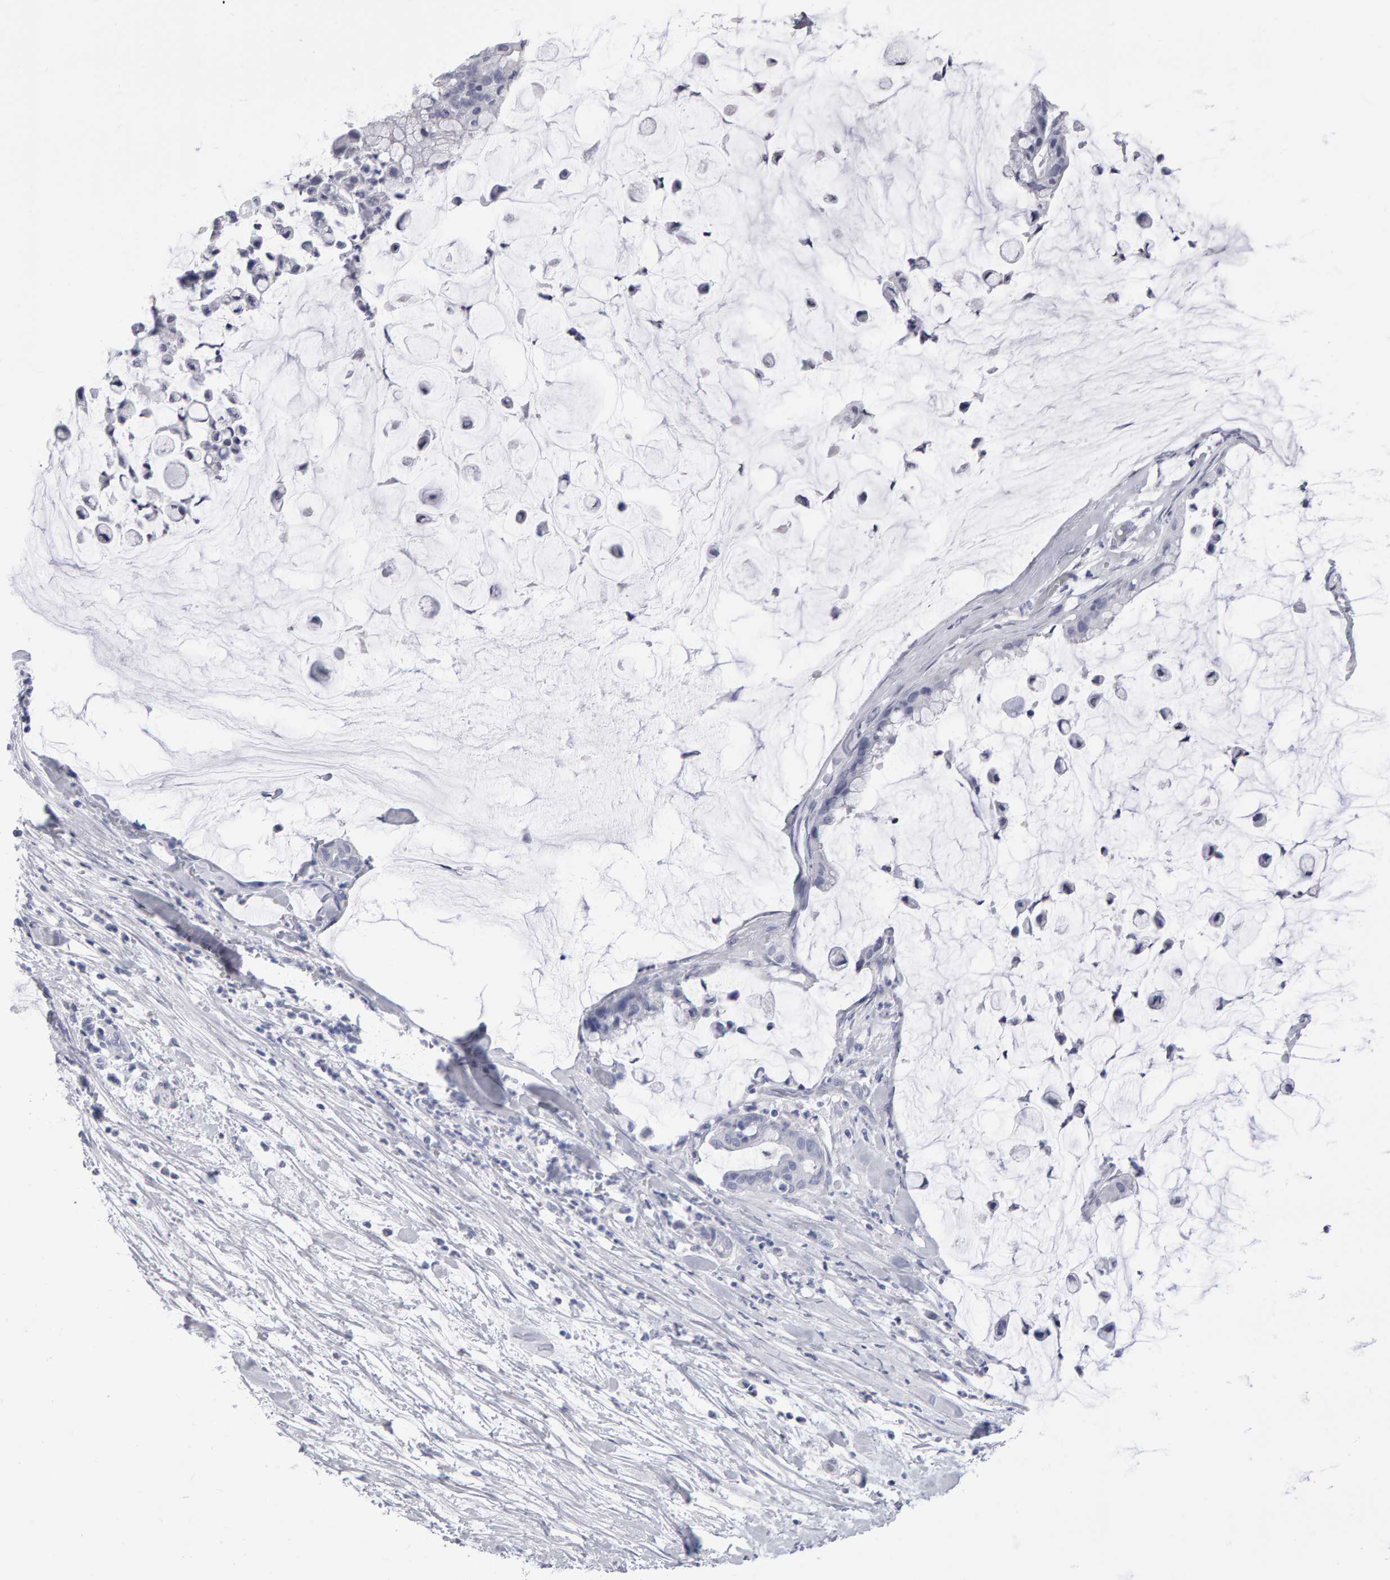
{"staining": {"intensity": "negative", "quantity": "none", "location": "none"}, "tissue": "pancreatic cancer", "cell_type": "Tumor cells", "image_type": "cancer", "snomed": [{"axis": "morphology", "description": "Adenocarcinoma, NOS"}, {"axis": "topography", "description": "Pancreas"}], "caption": "Immunohistochemical staining of human pancreatic cancer (adenocarcinoma) shows no significant expression in tumor cells.", "gene": "NCDN", "patient": {"sex": "male", "age": 41}}